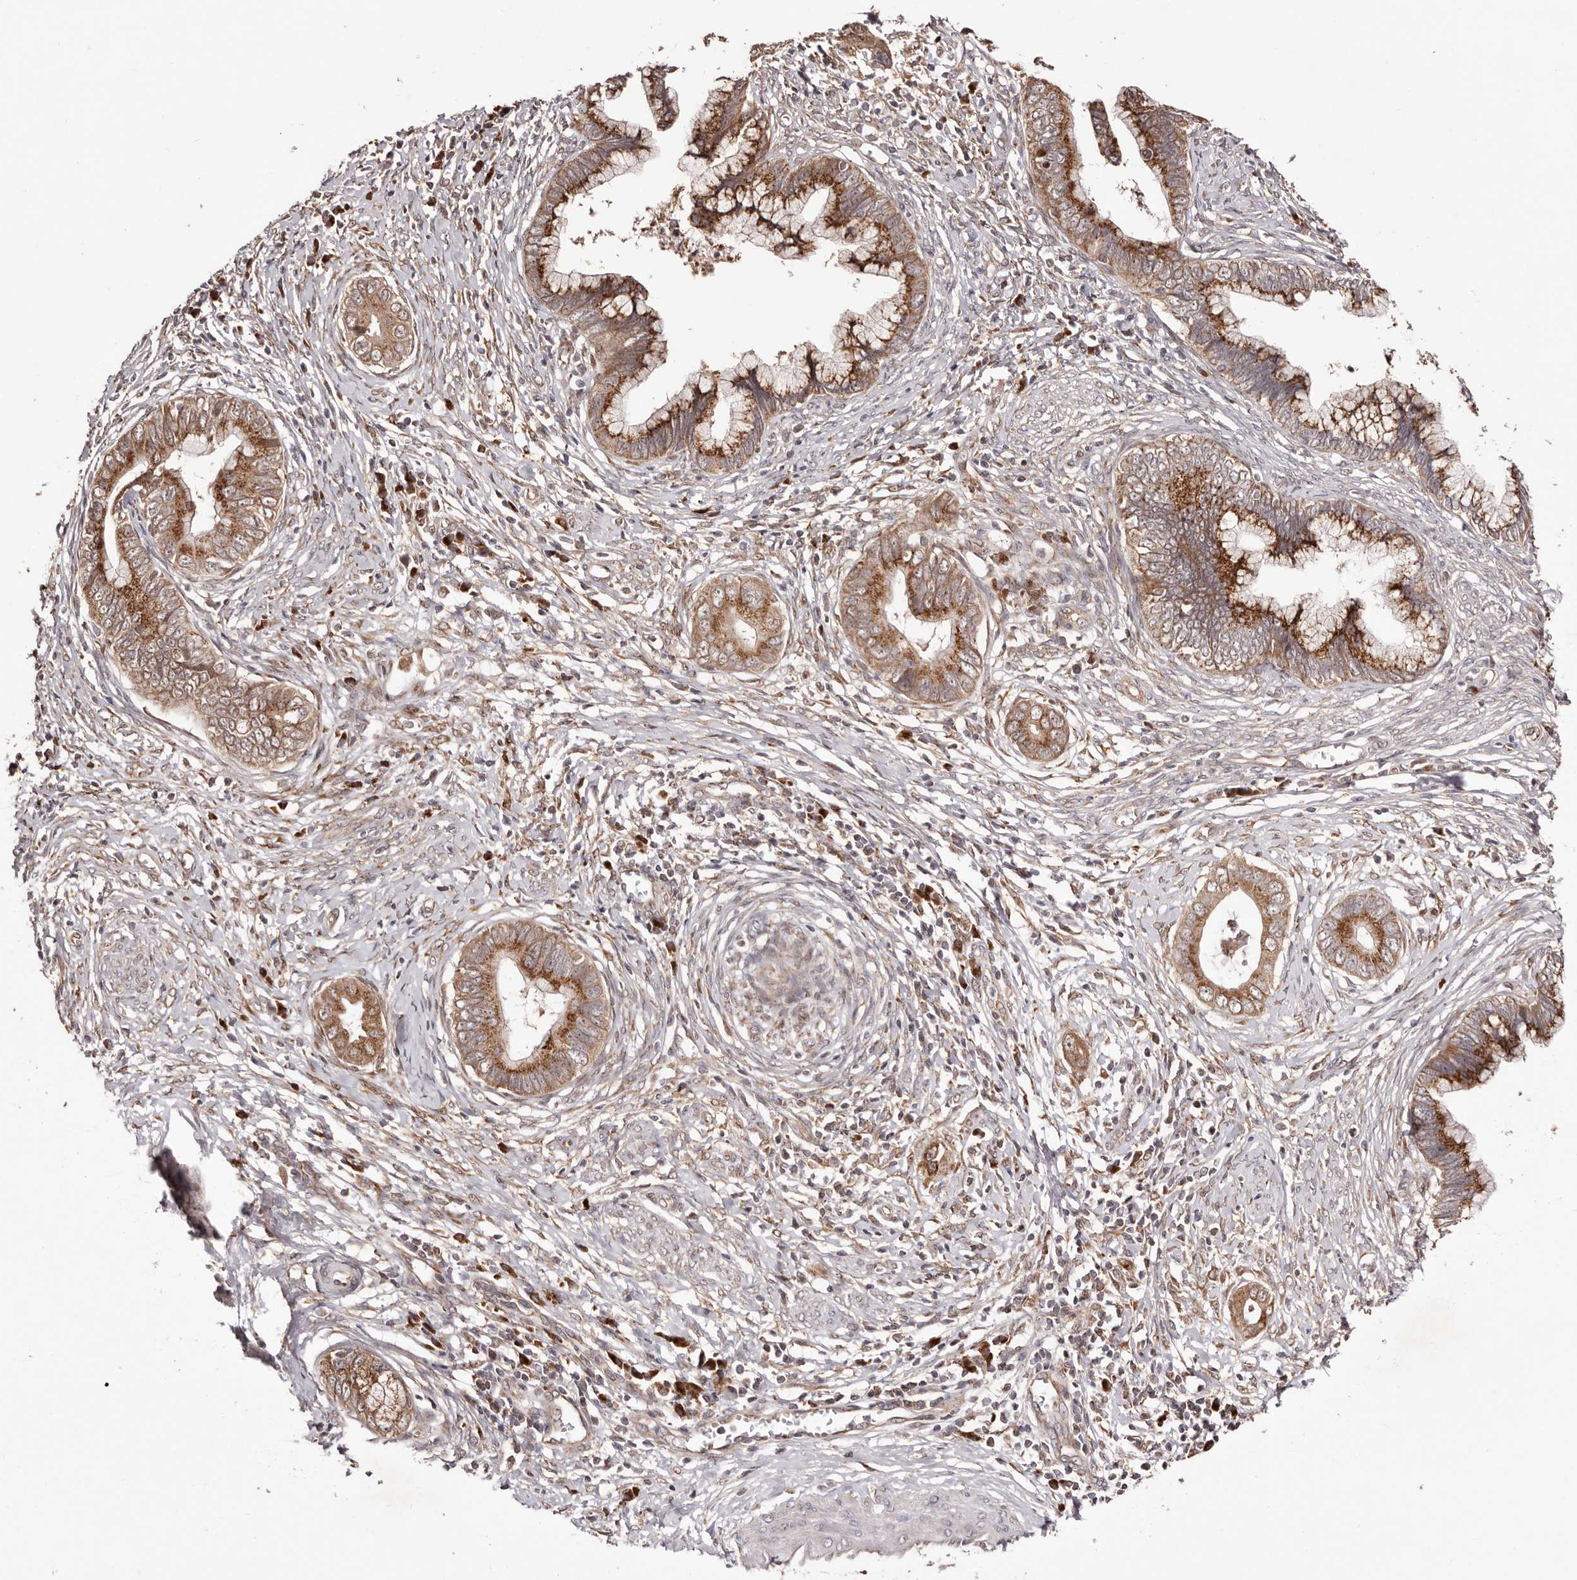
{"staining": {"intensity": "strong", "quantity": ">75%", "location": "cytoplasmic/membranous"}, "tissue": "cervical cancer", "cell_type": "Tumor cells", "image_type": "cancer", "snomed": [{"axis": "morphology", "description": "Adenocarcinoma, NOS"}, {"axis": "topography", "description": "Cervix"}], "caption": "A brown stain highlights strong cytoplasmic/membranous positivity of a protein in cervical adenocarcinoma tumor cells.", "gene": "EGR3", "patient": {"sex": "female", "age": 44}}